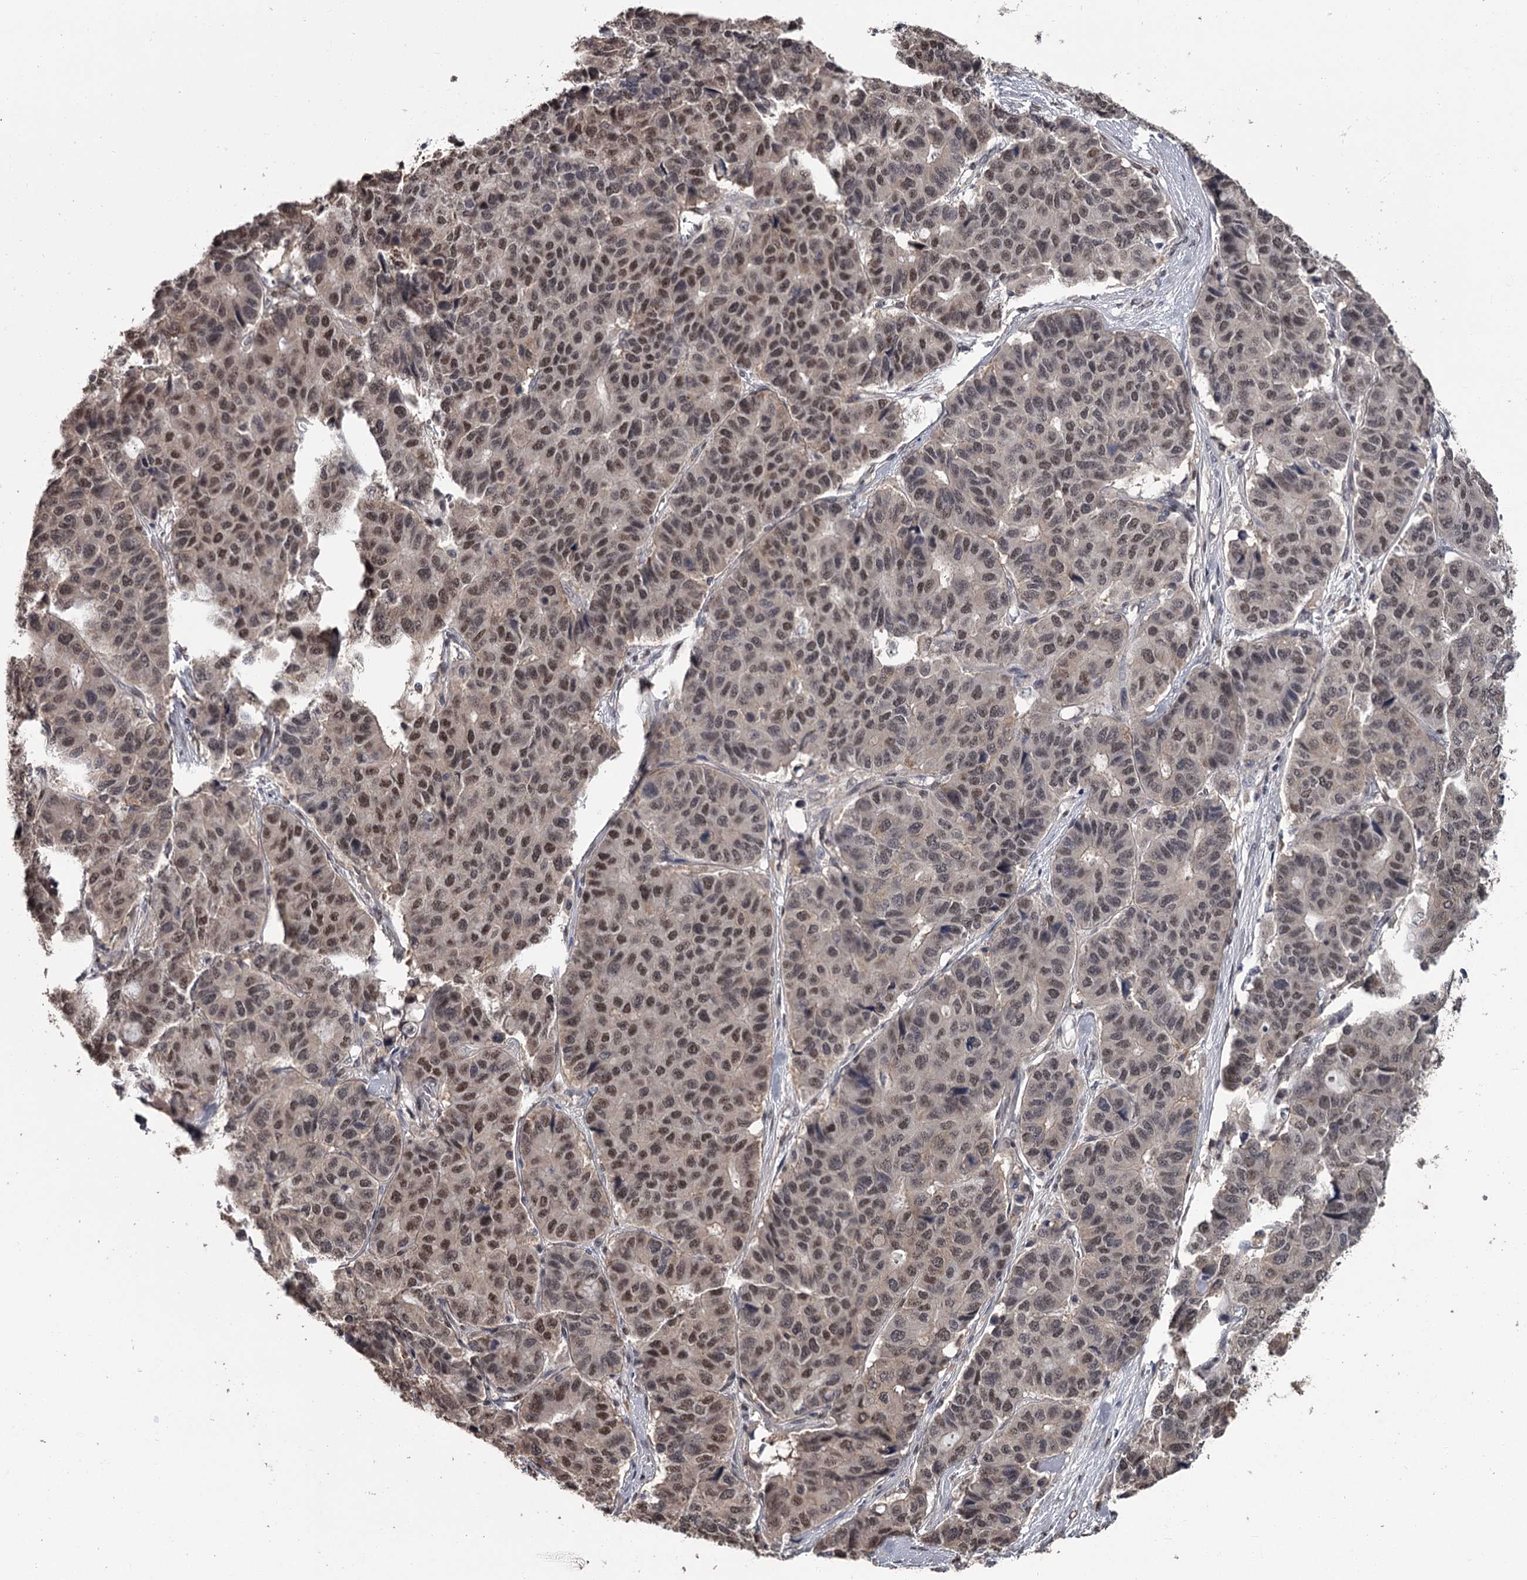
{"staining": {"intensity": "moderate", "quantity": ">75%", "location": "nuclear"}, "tissue": "pancreatic cancer", "cell_type": "Tumor cells", "image_type": "cancer", "snomed": [{"axis": "morphology", "description": "Adenocarcinoma, NOS"}, {"axis": "topography", "description": "Pancreas"}], "caption": "Immunohistochemical staining of adenocarcinoma (pancreatic) exhibits medium levels of moderate nuclear protein staining in approximately >75% of tumor cells.", "gene": "PRPF40B", "patient": {"sex": "male", "age": 50}}